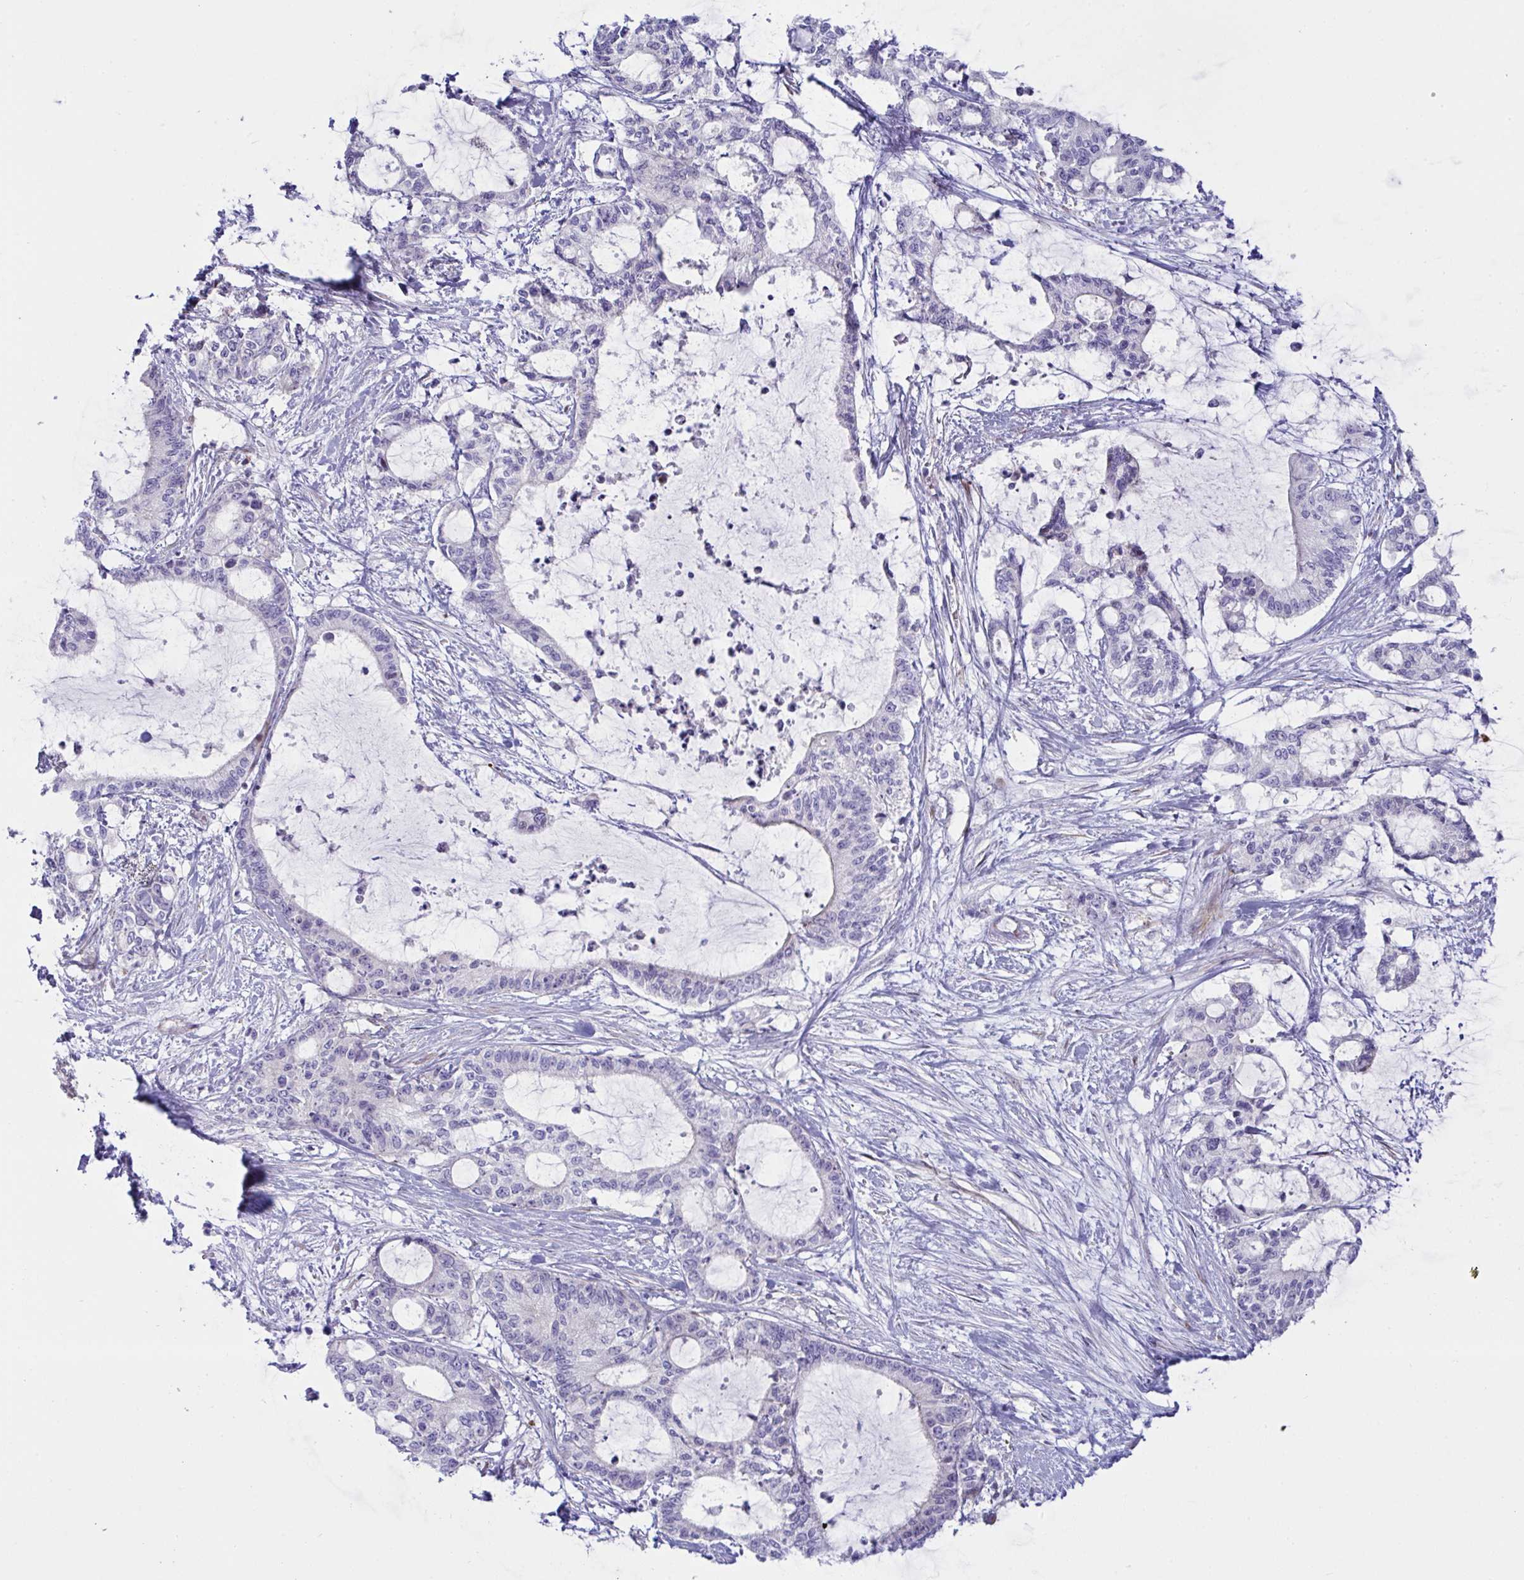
{"staining": {"intensity": "negative", "quantity": "none", "location": "none"}, "tissue": "liver cancer", "cell_type": "Tumor cells", "image_type": "cancer", "snomed": [{"axis": "morphology", "description": "Normal tissue, NOS"}, {"axis": "morphology", "description": "Cholangiocarcinoma"}, {"axis": "topography", "description": "Liver"}, {"axis": "topography", "description": "Peripheral nerve tissue"}], "caption": "Immunohistochemical staining of cholangiocarcinoma (liver) demonstrates no significant staining in tumor cells. Brightfield microscopy of immunohistochemistry stained with DAB (brown) and hematoxylin (blue), captured at high magnification.", "gene": "ZNF713", "patient": {"sex": "female", "age": 73}}